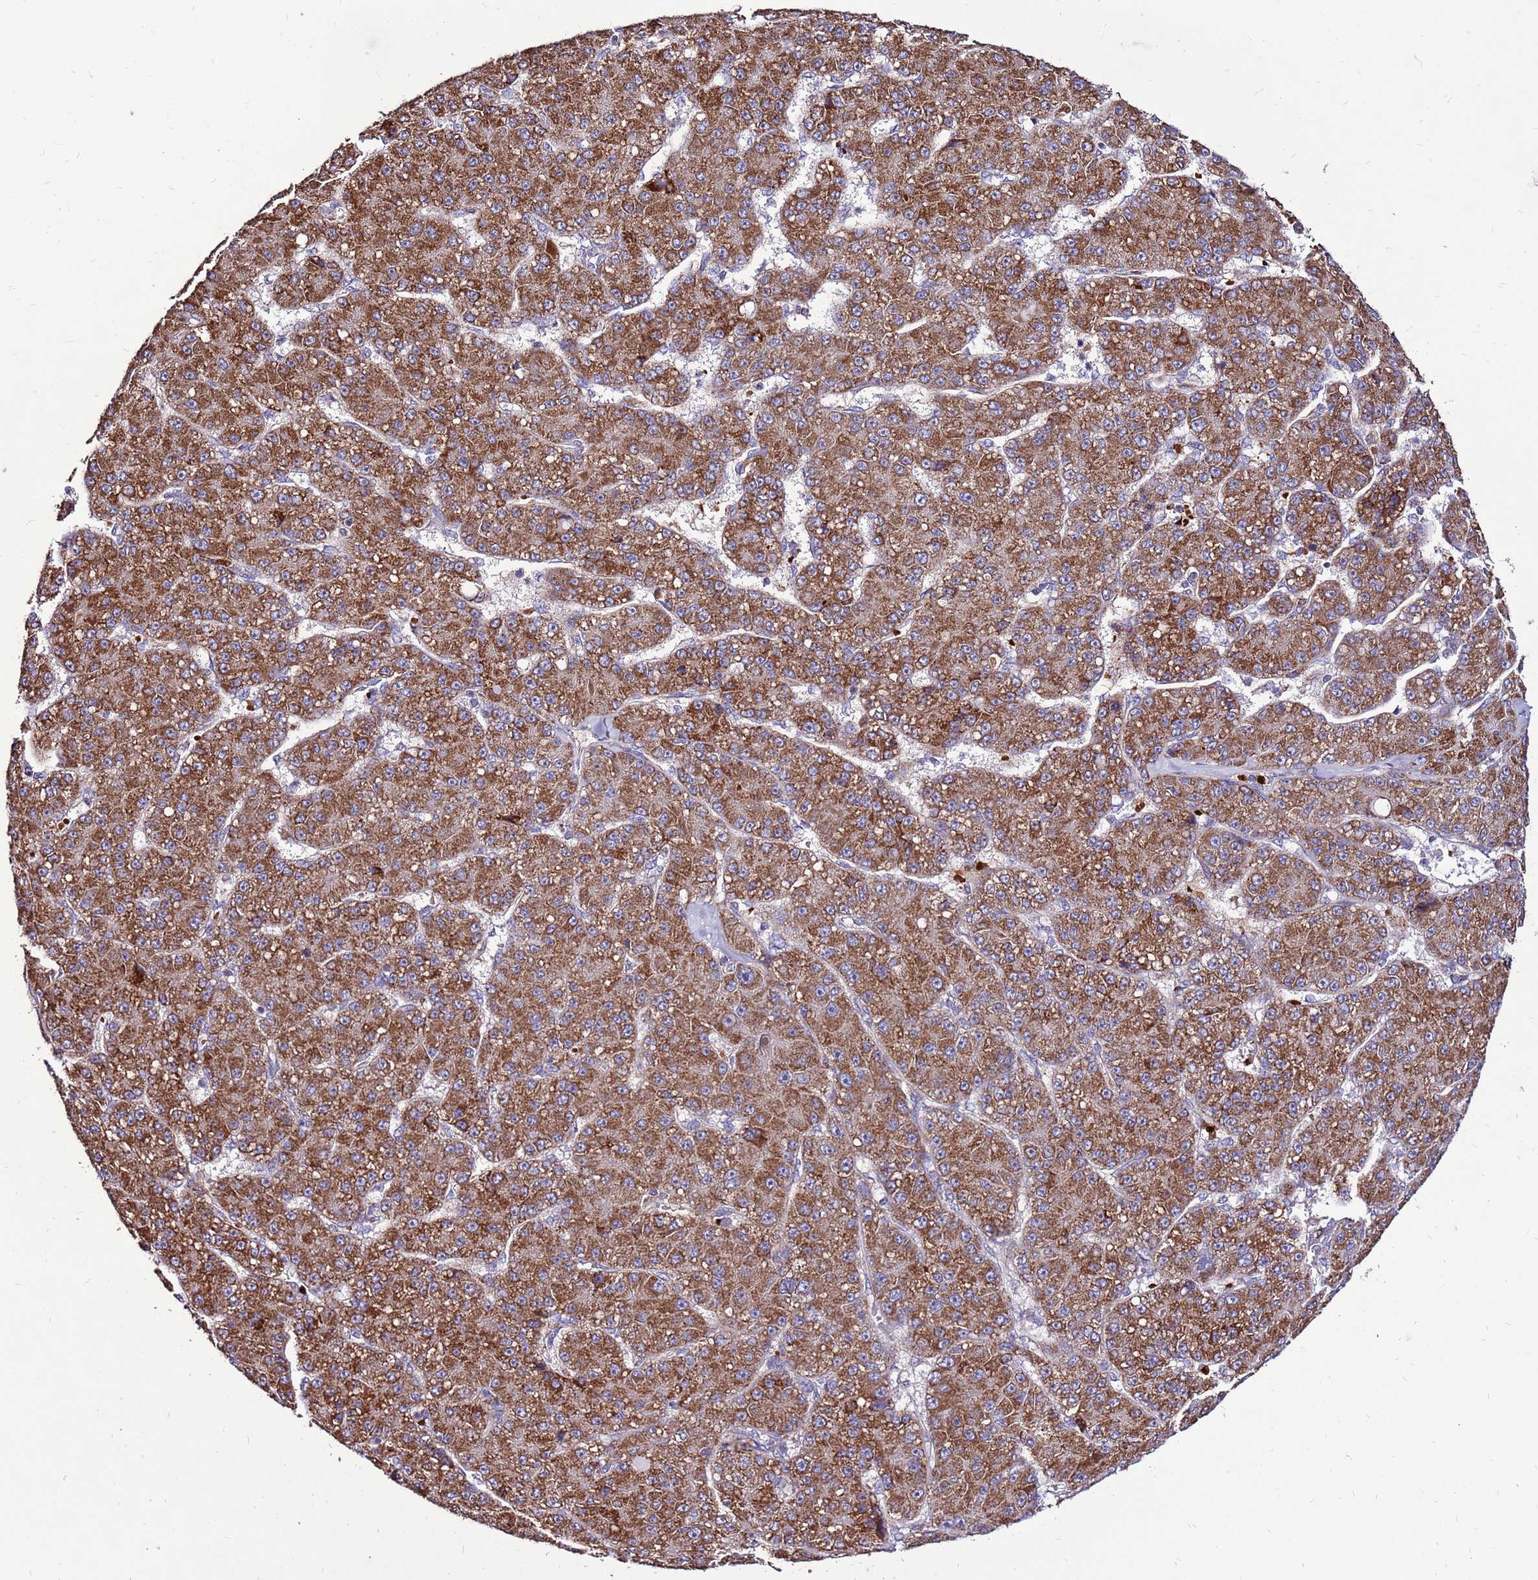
{"staining": {"intensity": "moderate", "quantity": ">75%", "location": "cytoplasmic/membranous"}, "tissue": "liver cancer", "cell_type": "Tumor cells", "image_type": "cancer", "snomed": [{"axis": "morphology", "description": "Carcinoma, Hepatocellular, NOS"}, {"axis": "topography", "description": "Liver"}], "caption": "Moderate cytoplasmic/membranous protein staining is appreciated in approximately >75% of tumor cells in liver cancer (hepatocellular carcinoma).", "gene": "SPSB3", "patient": {"sex": "male", "age": 67}}